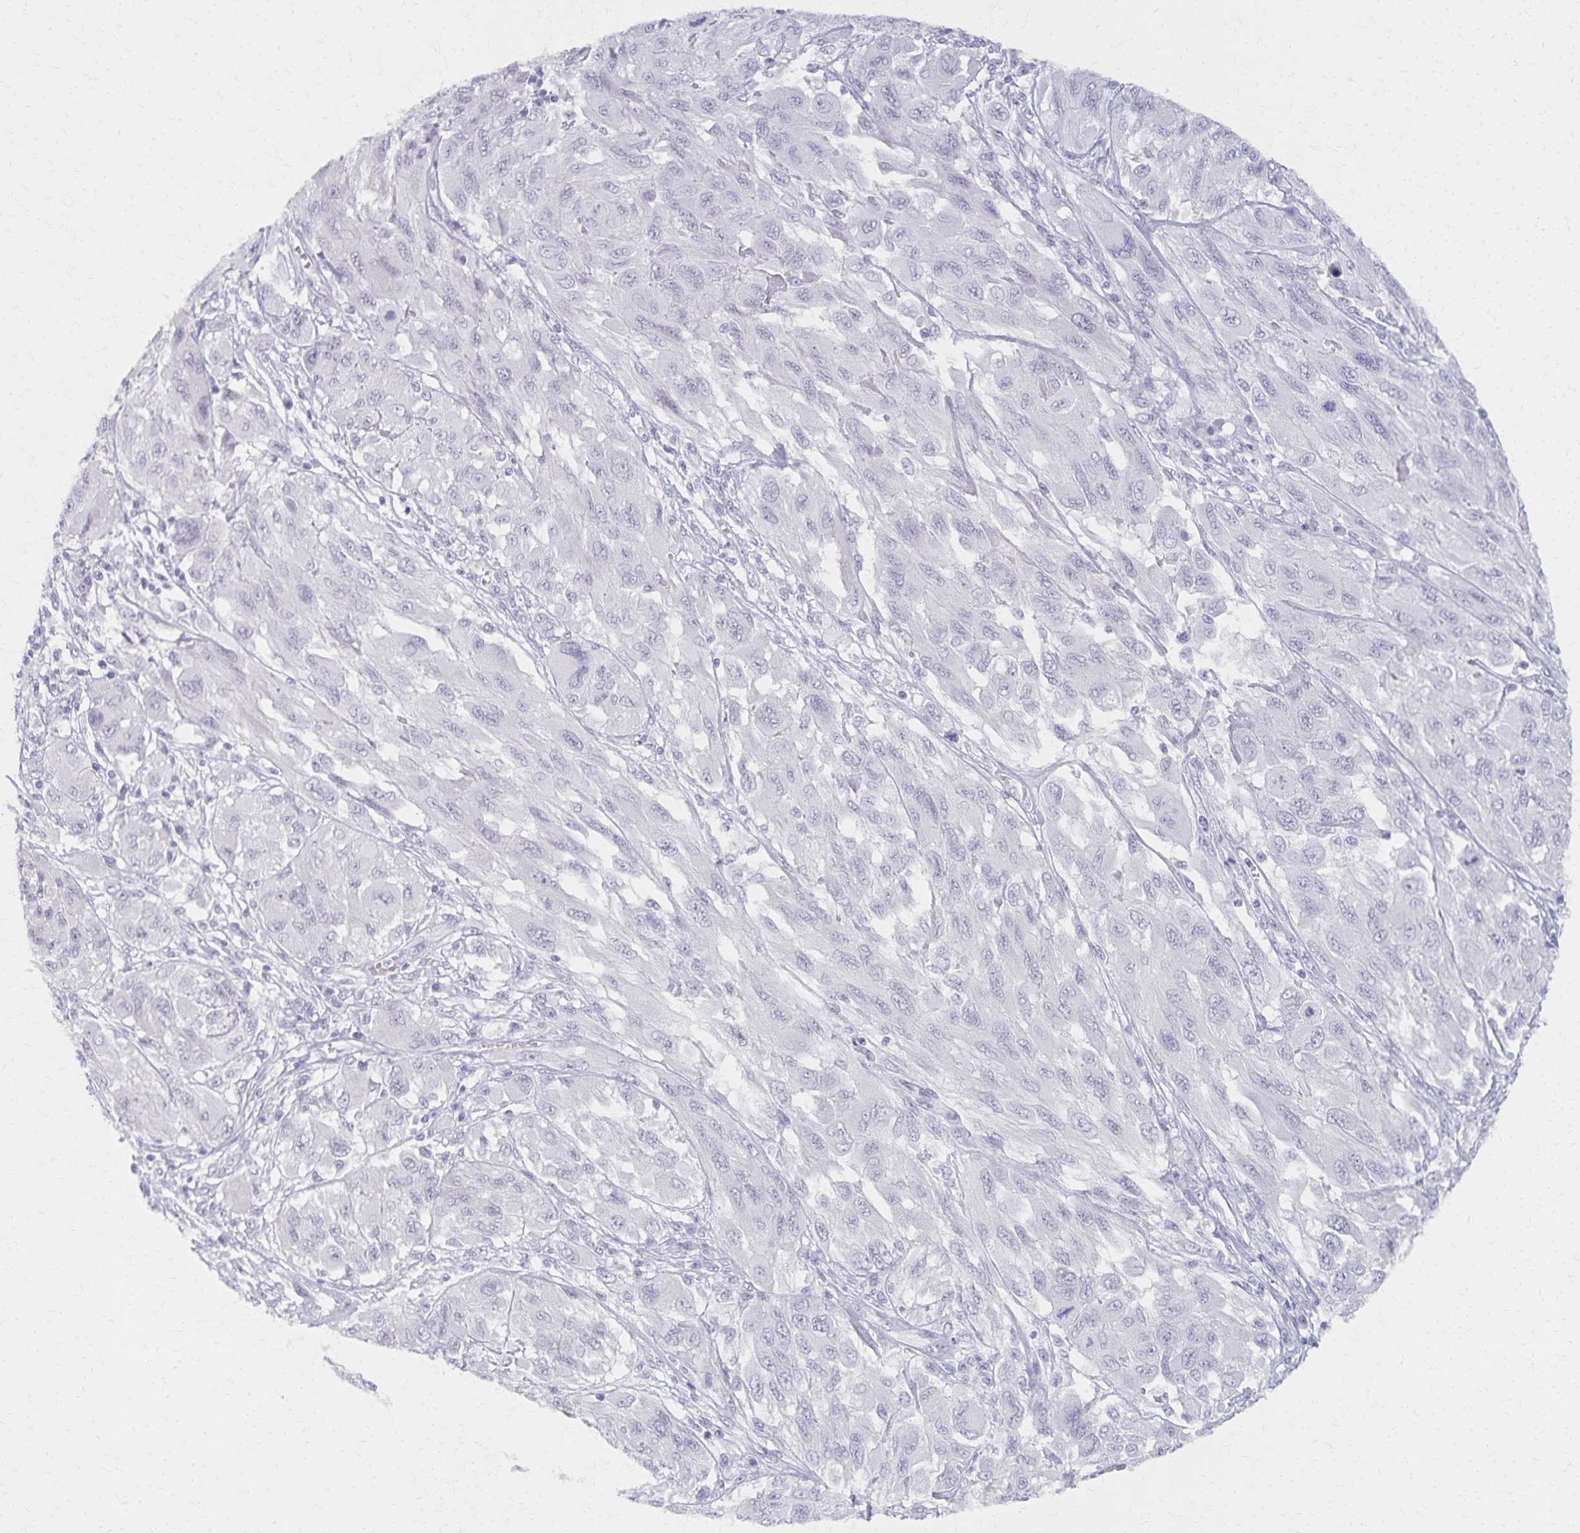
{"staining": {"intensity": "negative", "quantity": "none", "location": "none"}, "tissue": "melanoma", "cell_type": "Tumor cells", "image_type": "cancer", "snomed": [{"axis": "morphology", "description": "Malignant melanoma, NOS"}, {"axis": "topography", "description": "Skin"}], "caption": "A photomicrograph of malignant melanoma stained for a protein reveals no brown staining in tumor cells.", "gene": "MORC4", "patient": {"sex": "female", "age": 91}}